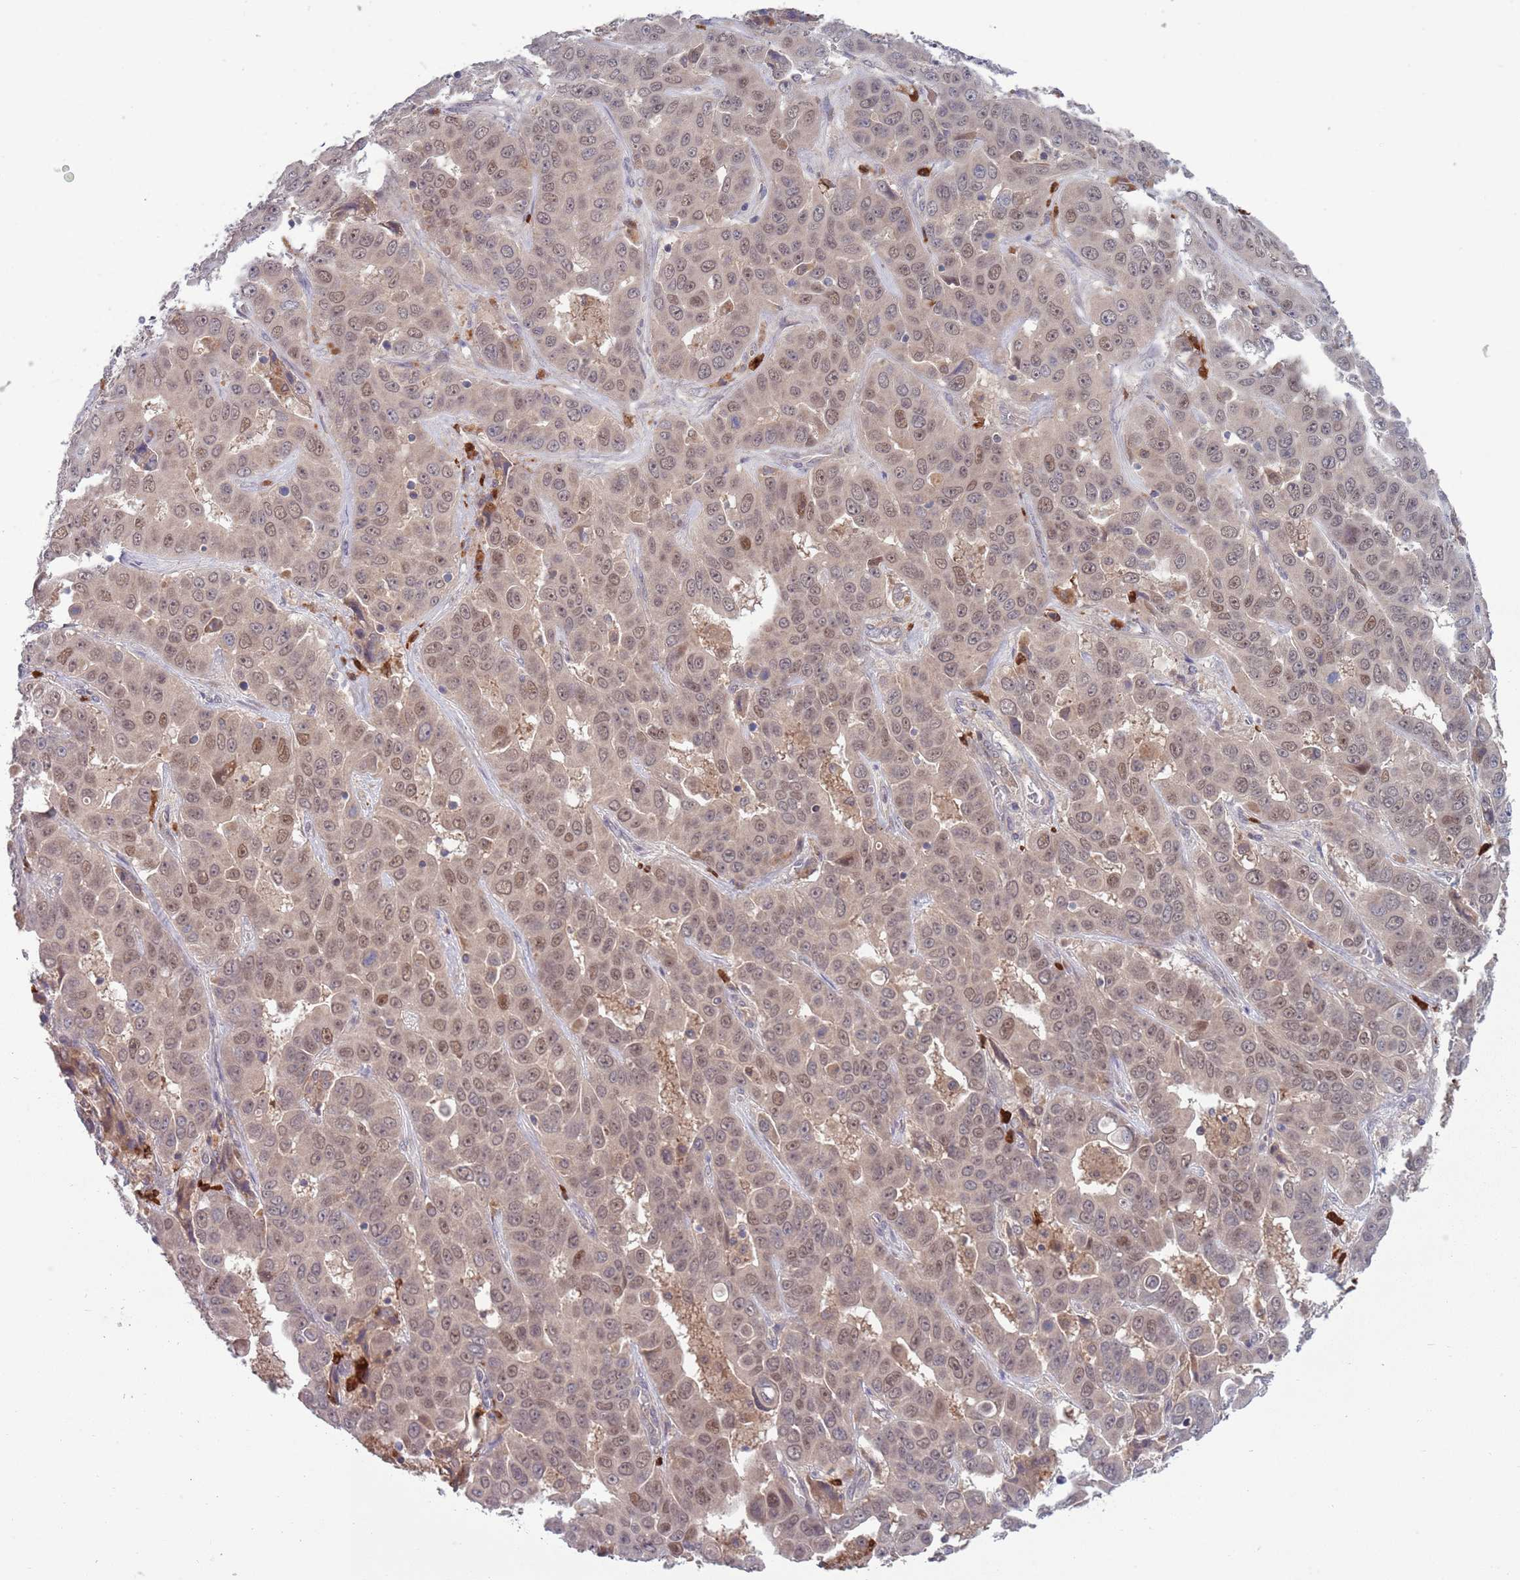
{"staining": {"intensity": "weak", "quantity": ">75%", "location": "nuclear"}, "tissue": "liver cancer", "cell_type": "Tumor cells", "image_type": "cancer", "snomed": [{"axis": "morphology", "description": "Cholangiocarcinoma"}, {"axis": "topography", "description": "Liver"}], "caption": "The immunohistochemical stain shows weak nuclear expression in tumor cells of liver cancer (cholangiocarcinoma) tissue.", "gene": "TYW1", "patient": {"sex": "female", "age": 52}}